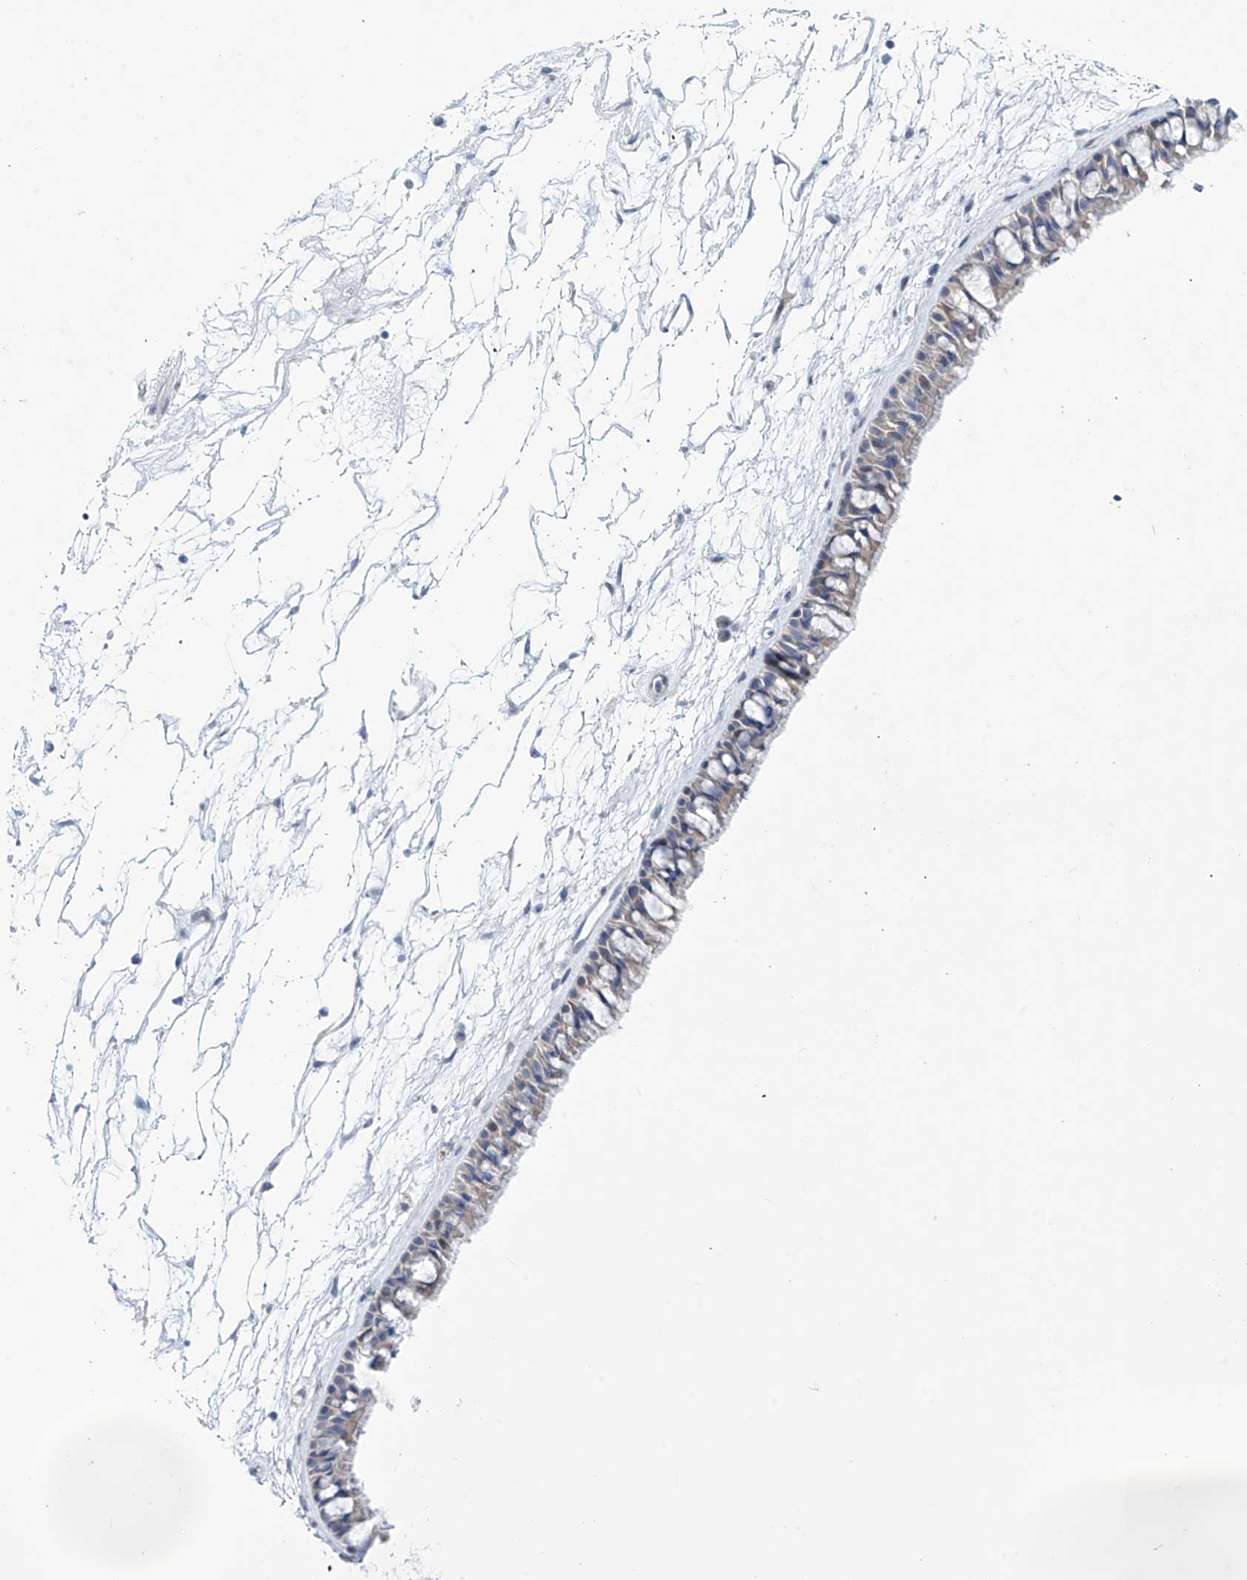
{"staining": {"intensity": "negative", "quantity": "none", "location": "none"}, "tissue": "nasopharynx", "cell_type": "Respiratory epithelial cells", "image_type": "normal", "snomed": [{"axis": "morphology", "description": "Normal tissue, NOS"}, {"axis": "topography", "description": "Nasopharynx"}], "caption": "Image shows no protein positivity in respiratory epithelial cells of normal nasopharynx. (DAB IHC, high magnification).", "gene": "TRIM60", "patient": {"sex": "male", "age": 64}}